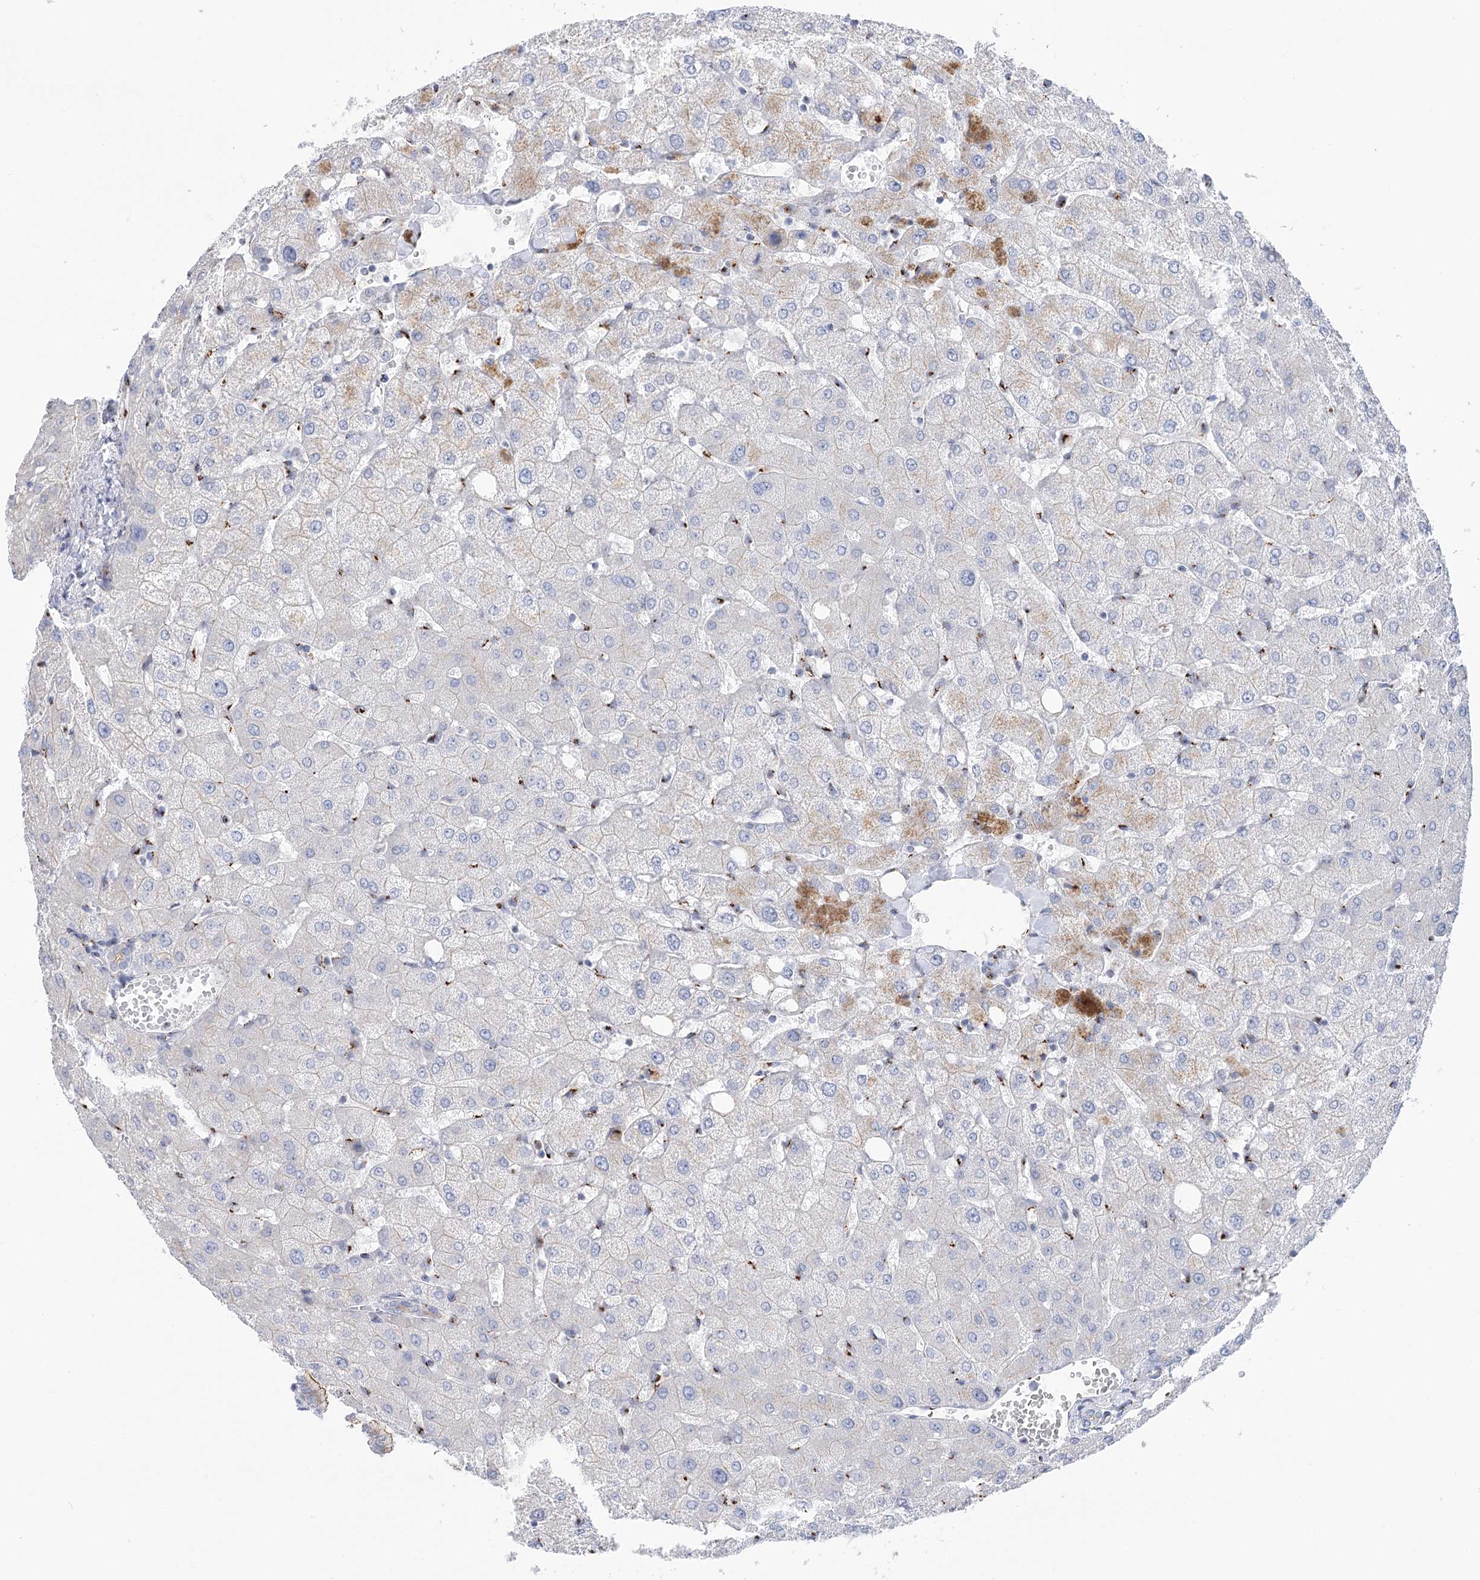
{"staining": {"intensity": "negative", "quantity": "none", "location": "none"}, "tissue": "liver", "cell_type": "Cholangiocytes", "image_type": "normal", "snomed": [{"axis": "morphology", "description": "Normal tissue, NOS"}, {"axis": "topography", "description": "Liver"}], "caption": "Benign liver was stained to show a protein in brown. There is no significant expression in cholangiocytes. (DAB (3,3'-diaminobenzidine) immunohistochemistry, high magnification).", "gene": "TMEM165", "patient": {"sex": "female", "age": 54}}